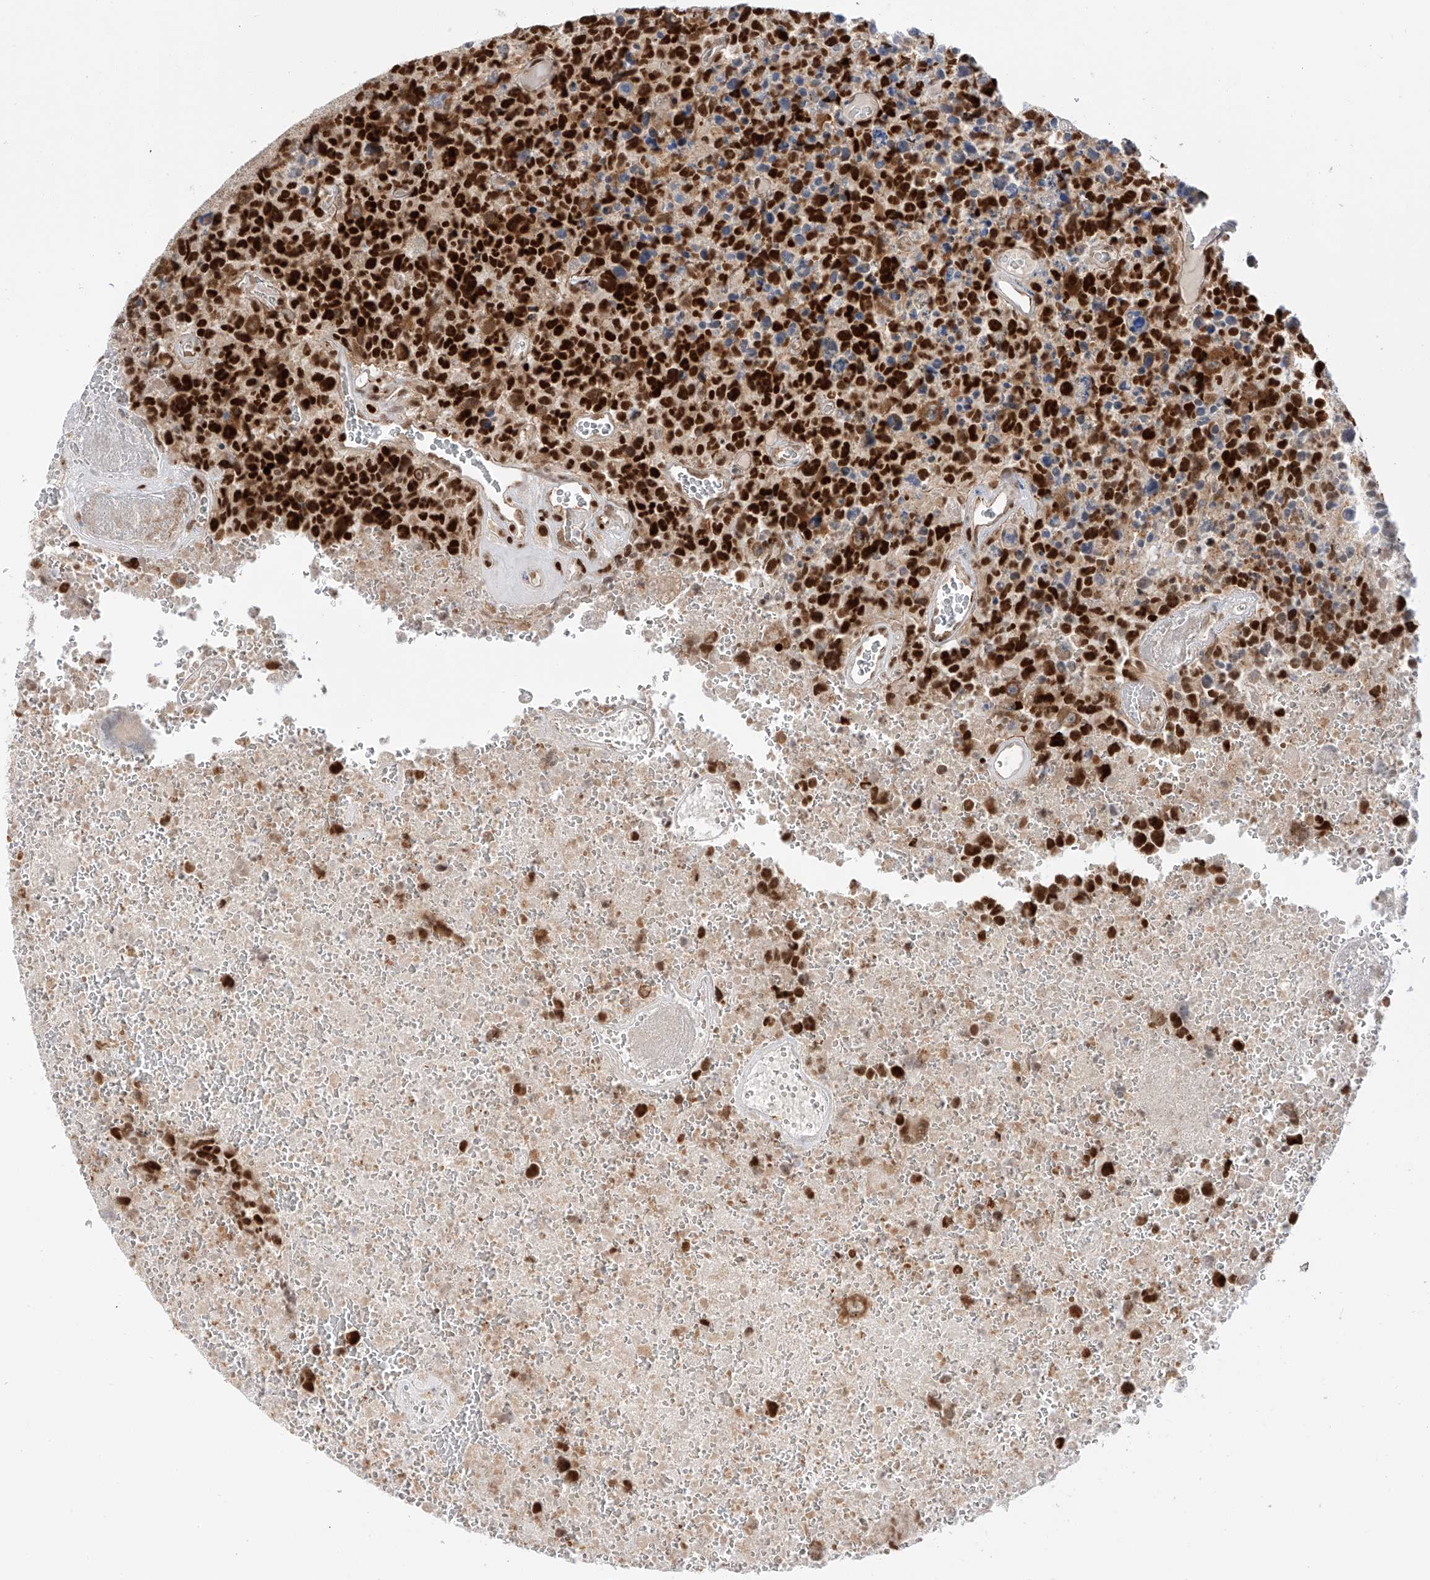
{"staining": {"intensity": "strong", "quantity": ">75%", "location": "nuclear"}, "tissue": "glioma", "cell_type": "Tumor cells", "image_type": "cancer", "snomed": [{"axis": "morphology", "description": "Glioma, malignant, High grade"}, {"axis": "topography", "description": "Brain"}], "caption": "An image of glioma stained for a protein exhibits strong nuclear brown staining in tumor cells.", "gene": "POGK", "patient": {"sex": "male", "age": 69}}